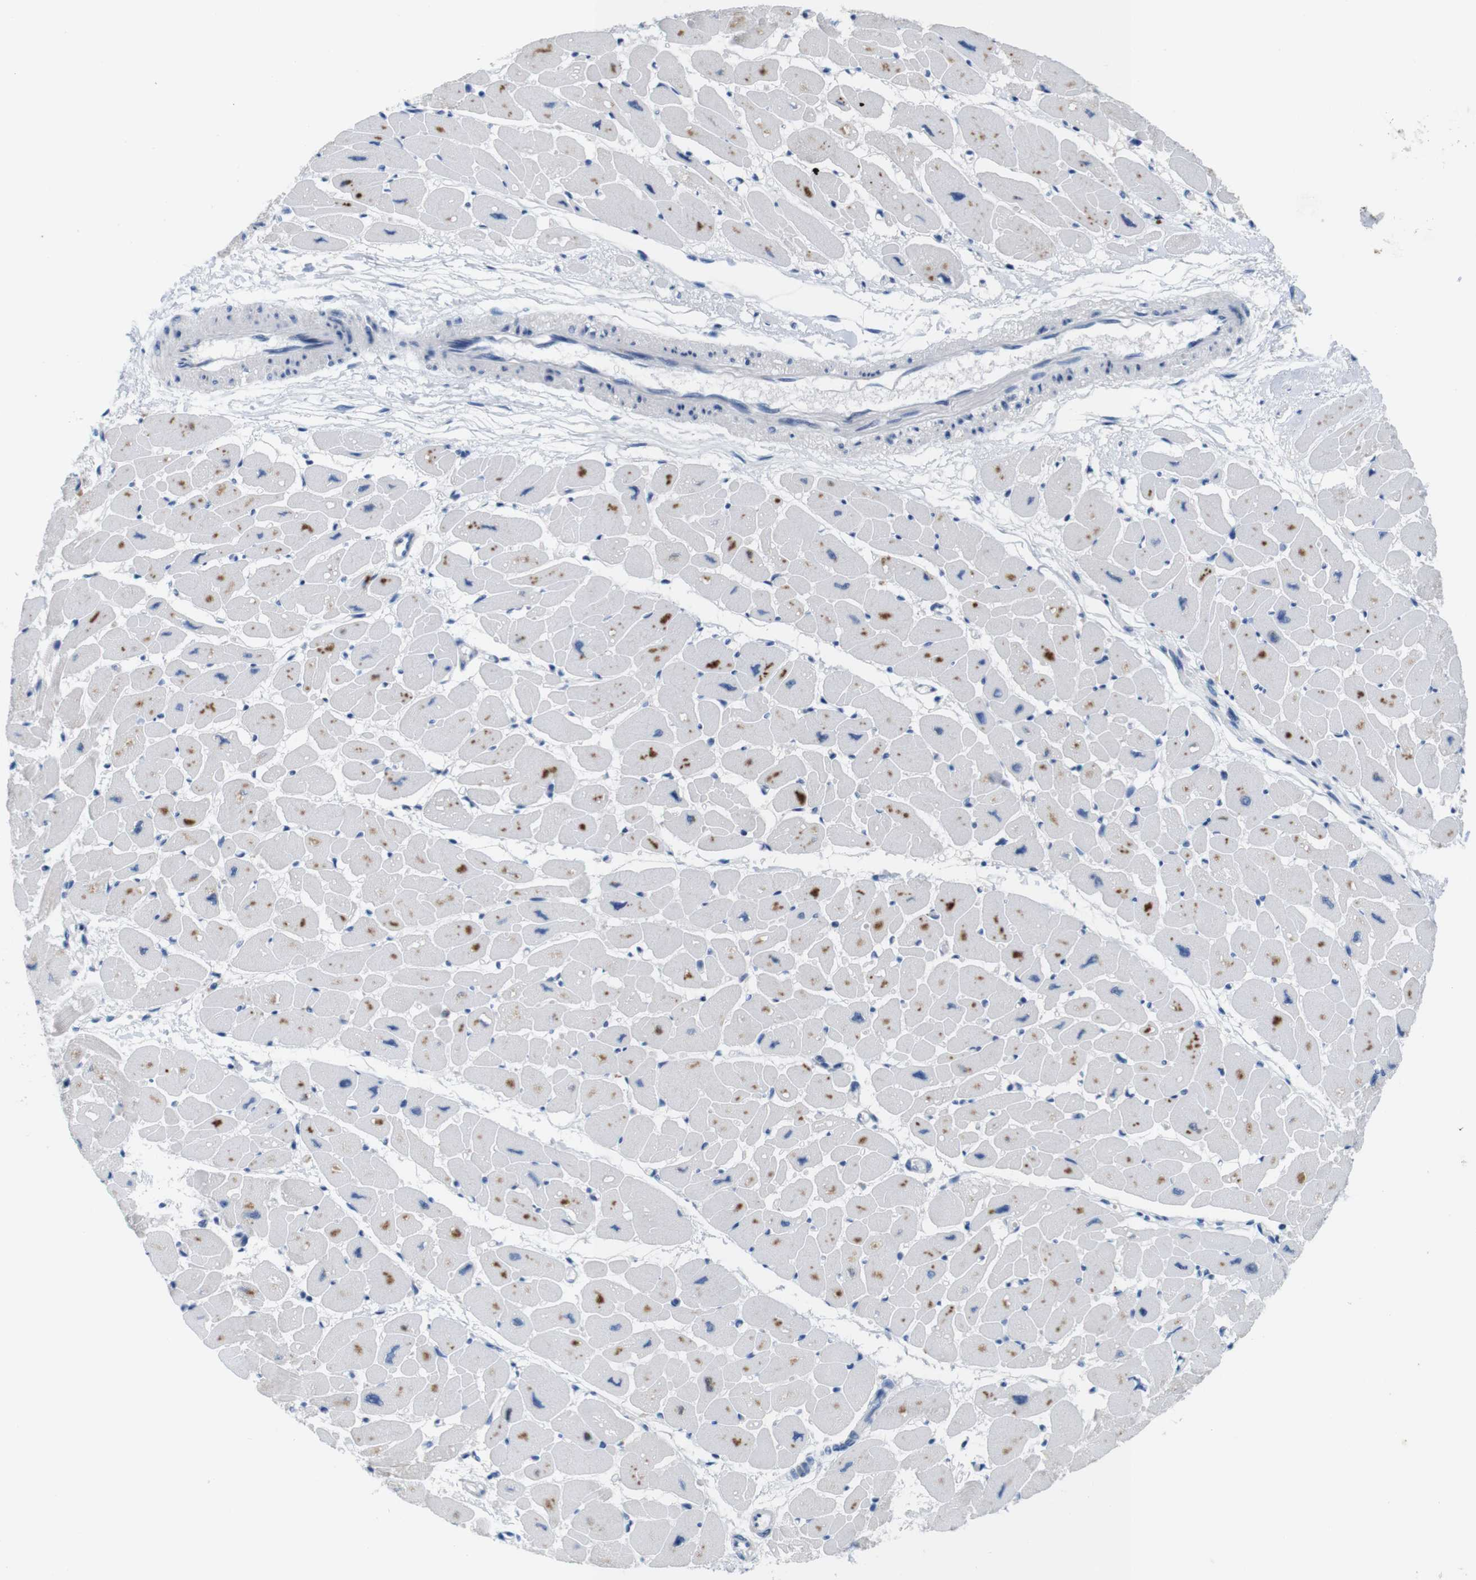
{"staining": {"intensity": "negative", "quantity": "none", "location": "none"}, "tissue": "heart muscle", "cell_type": "Cardiomyocytes", "image_type": "normal", "snomed": [{"axis": "morphology", "description": "Normal tissue, NOS"}, {"axis": "topography", "description": "Heart"}], "caption": "This is an immunohistochemistry image of benign heart muscle. There is no positivity in cardiomyocytes.", "gene": "GOLGA2", "patient": {"sex": "female", "age": 54}}